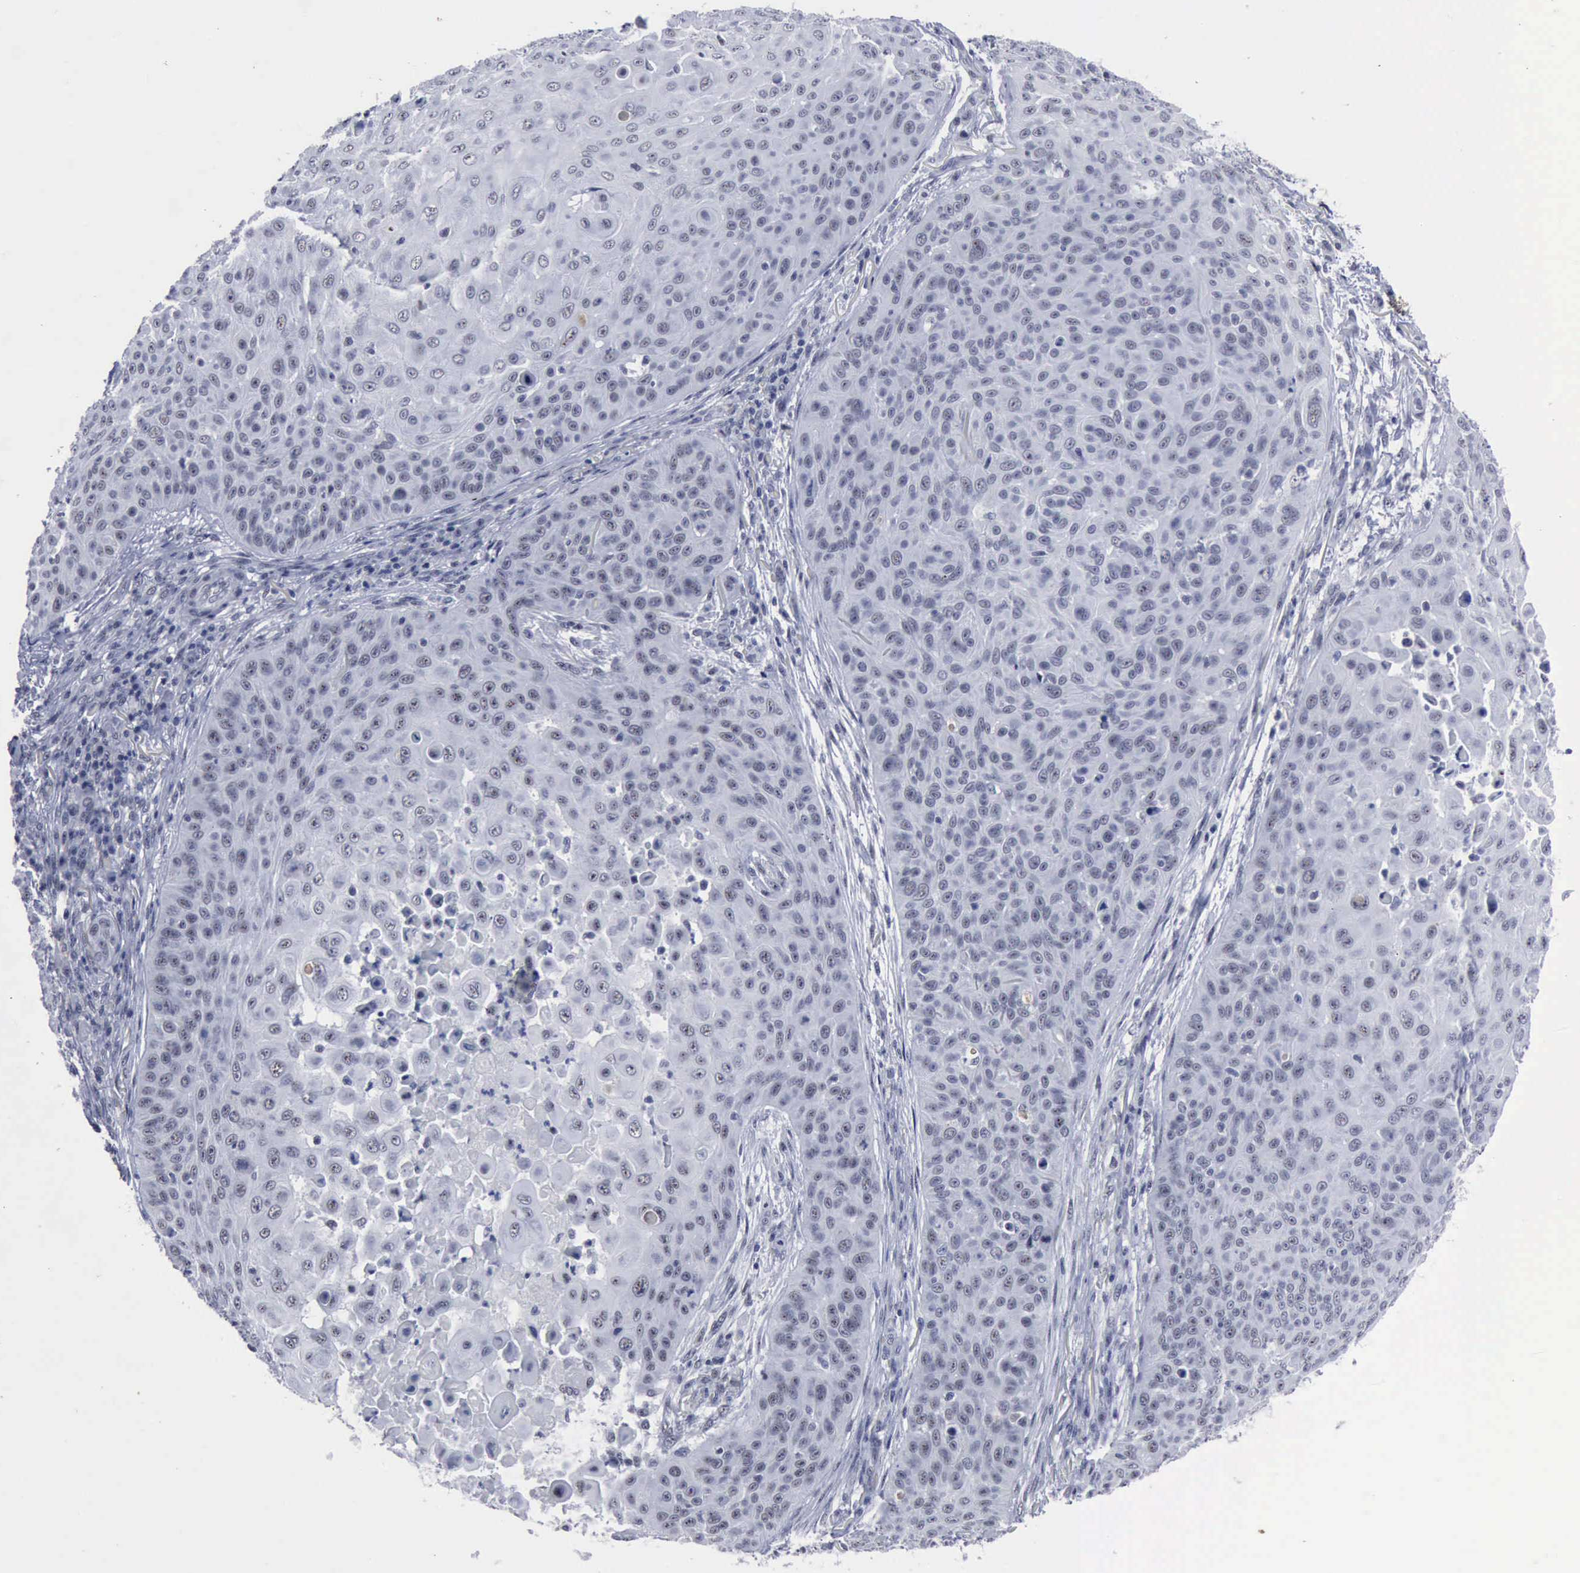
{"staining": {"intensity": "negative", "quantity": "none", "location": "none"}, "tissue": "skin cancer", "cell_type": "Tumor cells", "image_type": "cancer", "snomed": [{"axis": "morphology", "description": "Squamous cell carcinoma, NOS"}, {"axis": "topography", "description": "Skin"}], "caption": "This is an immunohistochemistry image of squamous cell carcinoma (skin). There is no positivity in tumor cells.", "gene": "BRD1", "patient": {"sex": "male", "age": 82}}